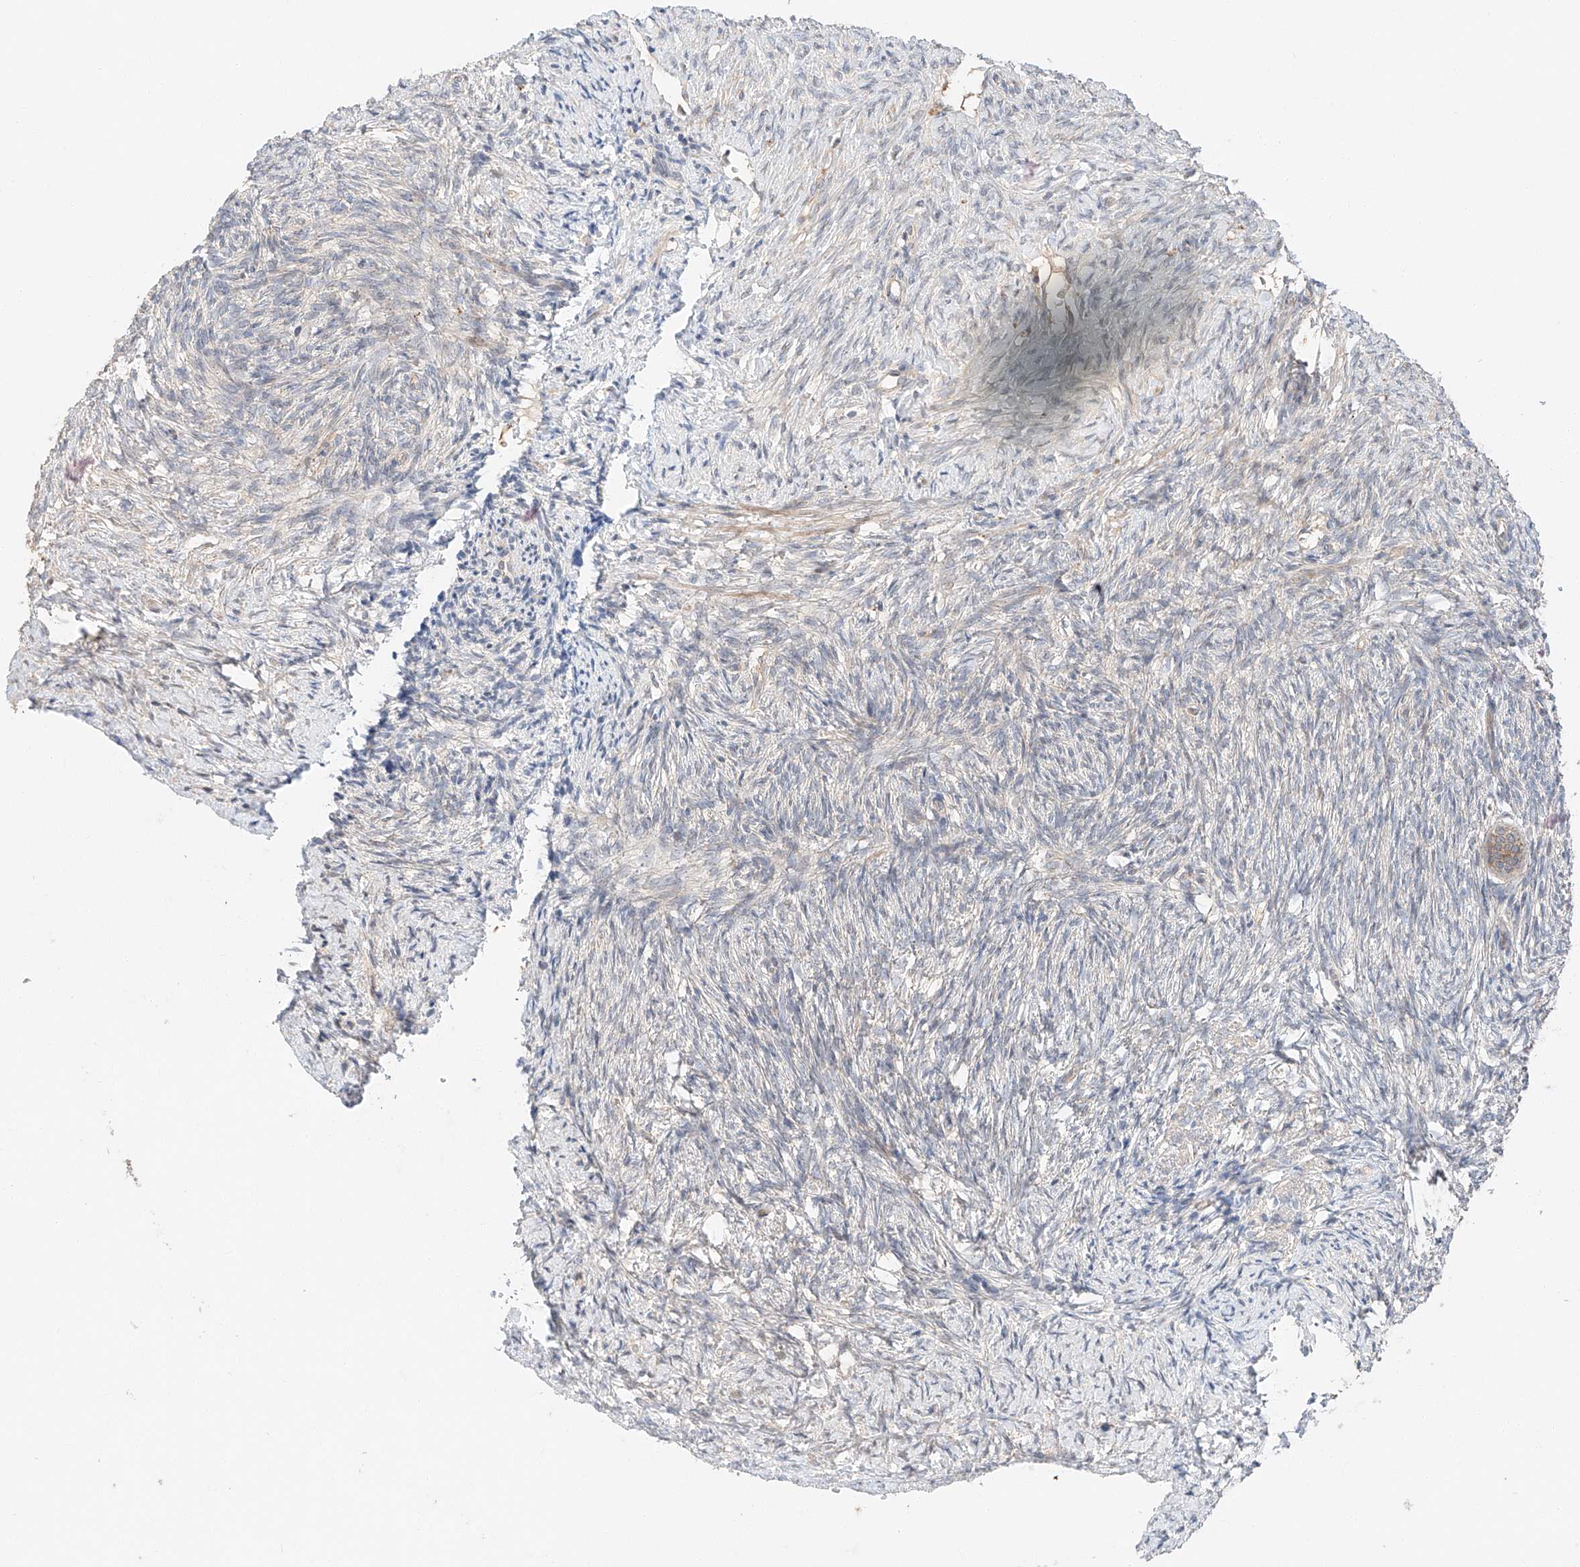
{"staining": {"intensity": "moderate", "quantity": ">75%", "location": "cytoplasmic/membranous"}, "tissue": "ovary", "cell_type": "Follicle cells", "image_type": "normal", "snomed": [{"axis": "morphology", "description": "Normal tissue, NOS"}, {"axis": "topography", "description": "Ovary"}], "caption": "Unremarkable ovary exhibits moderate cytoplasmic/membranous staining in about >75% of follicle cells Using DAB (3,3'-diaminobenzidine) (brown) and hematoxylin (blue) stains, captured at high magnification using brightfield microscopy..", "gene": "XPNPEP1", "patient": {"sex": "female", "age": 41}}